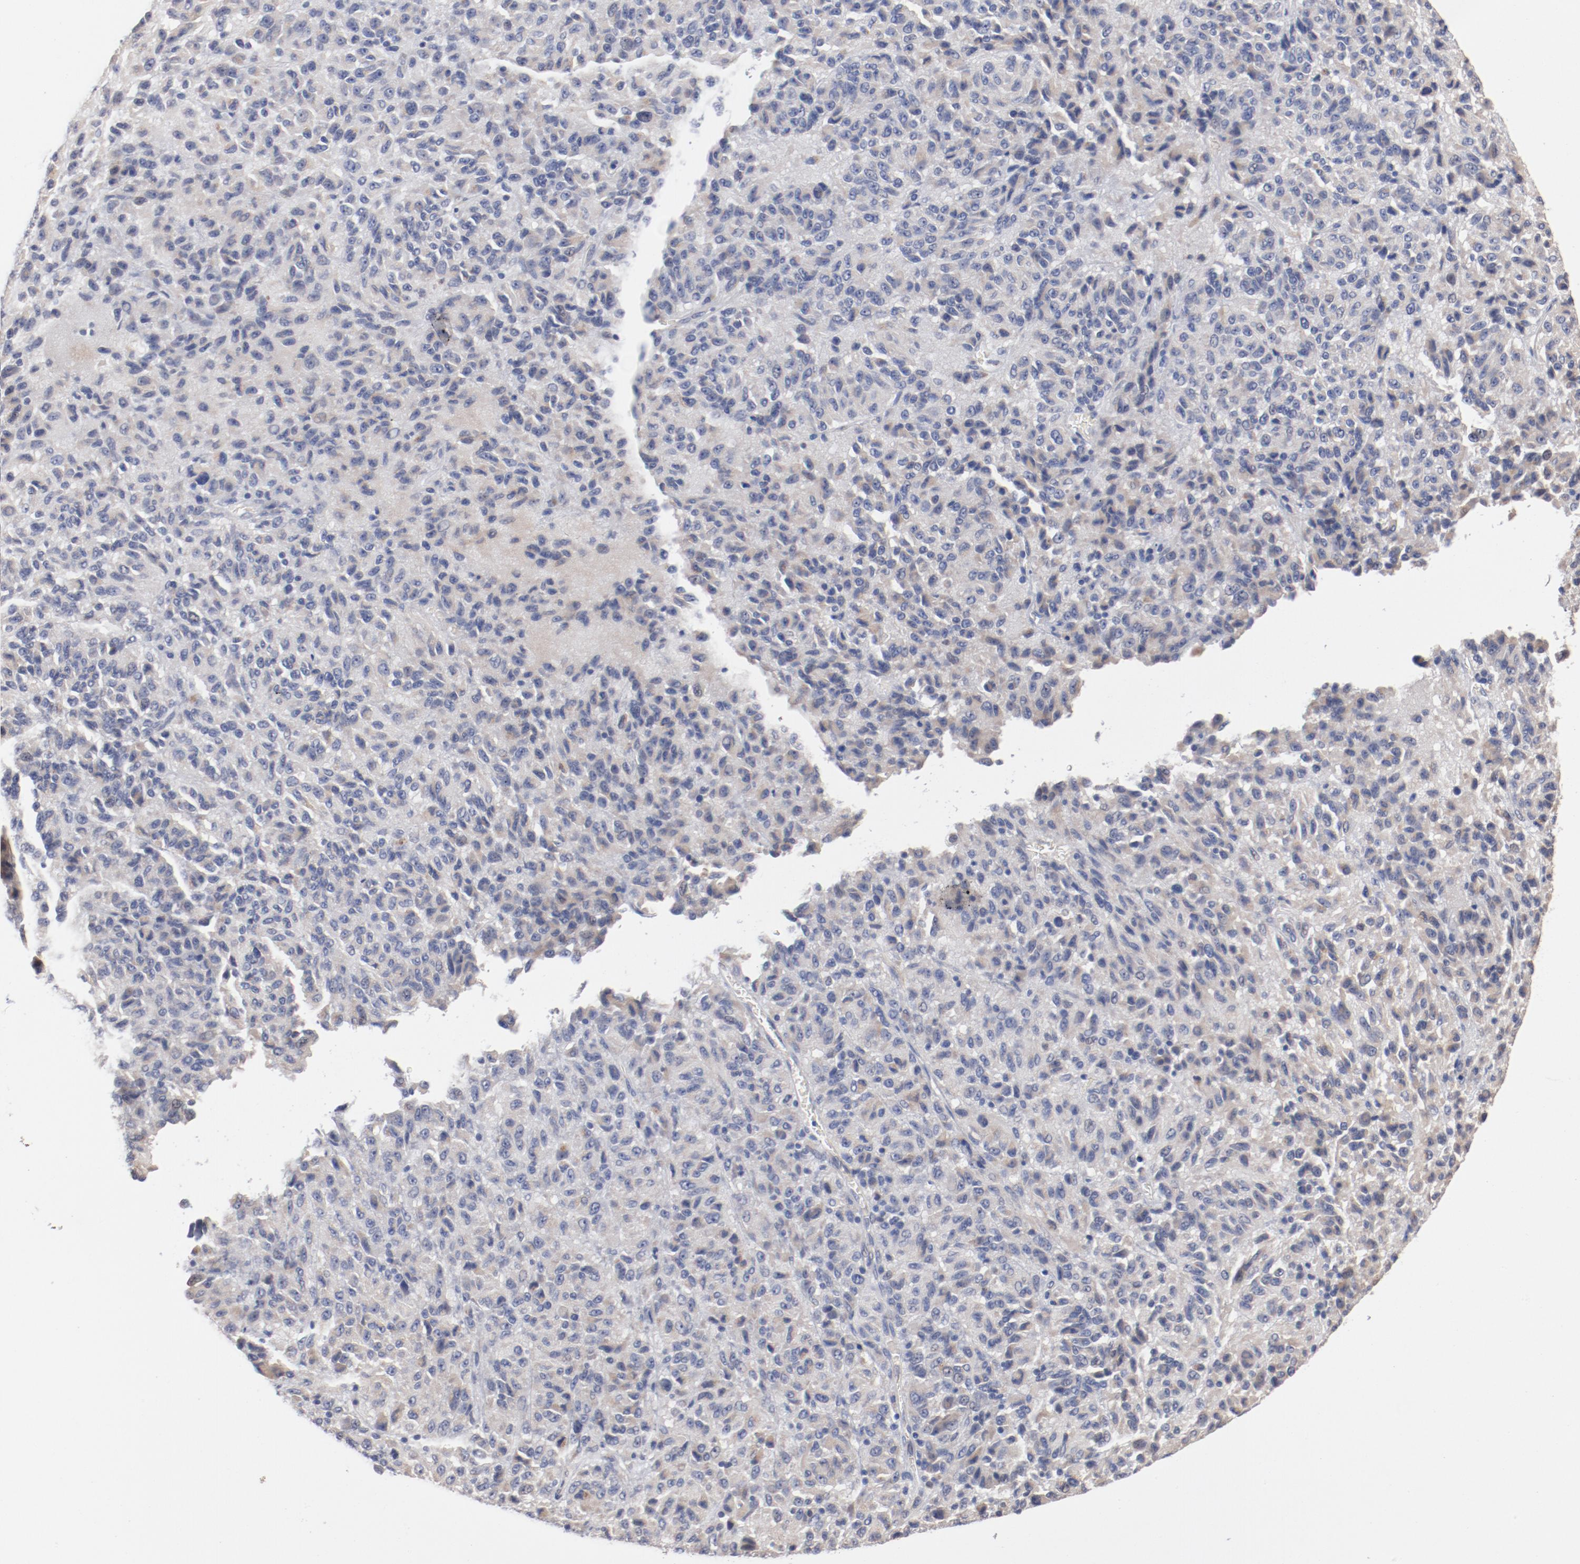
{"staining": {"intensity": "weak", "quantity": "<25%", "location": "cytoplasmic/membranous"}, "tissue": "melanoma", "cell_type": "Tumor cells", "image_type": "cancer", "snomed": [{"axis": "morphology", "description": "Malignant melanoma, Metastatic site"}, {"axis": "topography", "description": "Lung"}], "caption": "Protein analysis of malignant melanoma (metastatic site) reveals no significant positivity in tumor cells.", "gene": "AK7", "patient": {"sex": "male", "age": 64}}